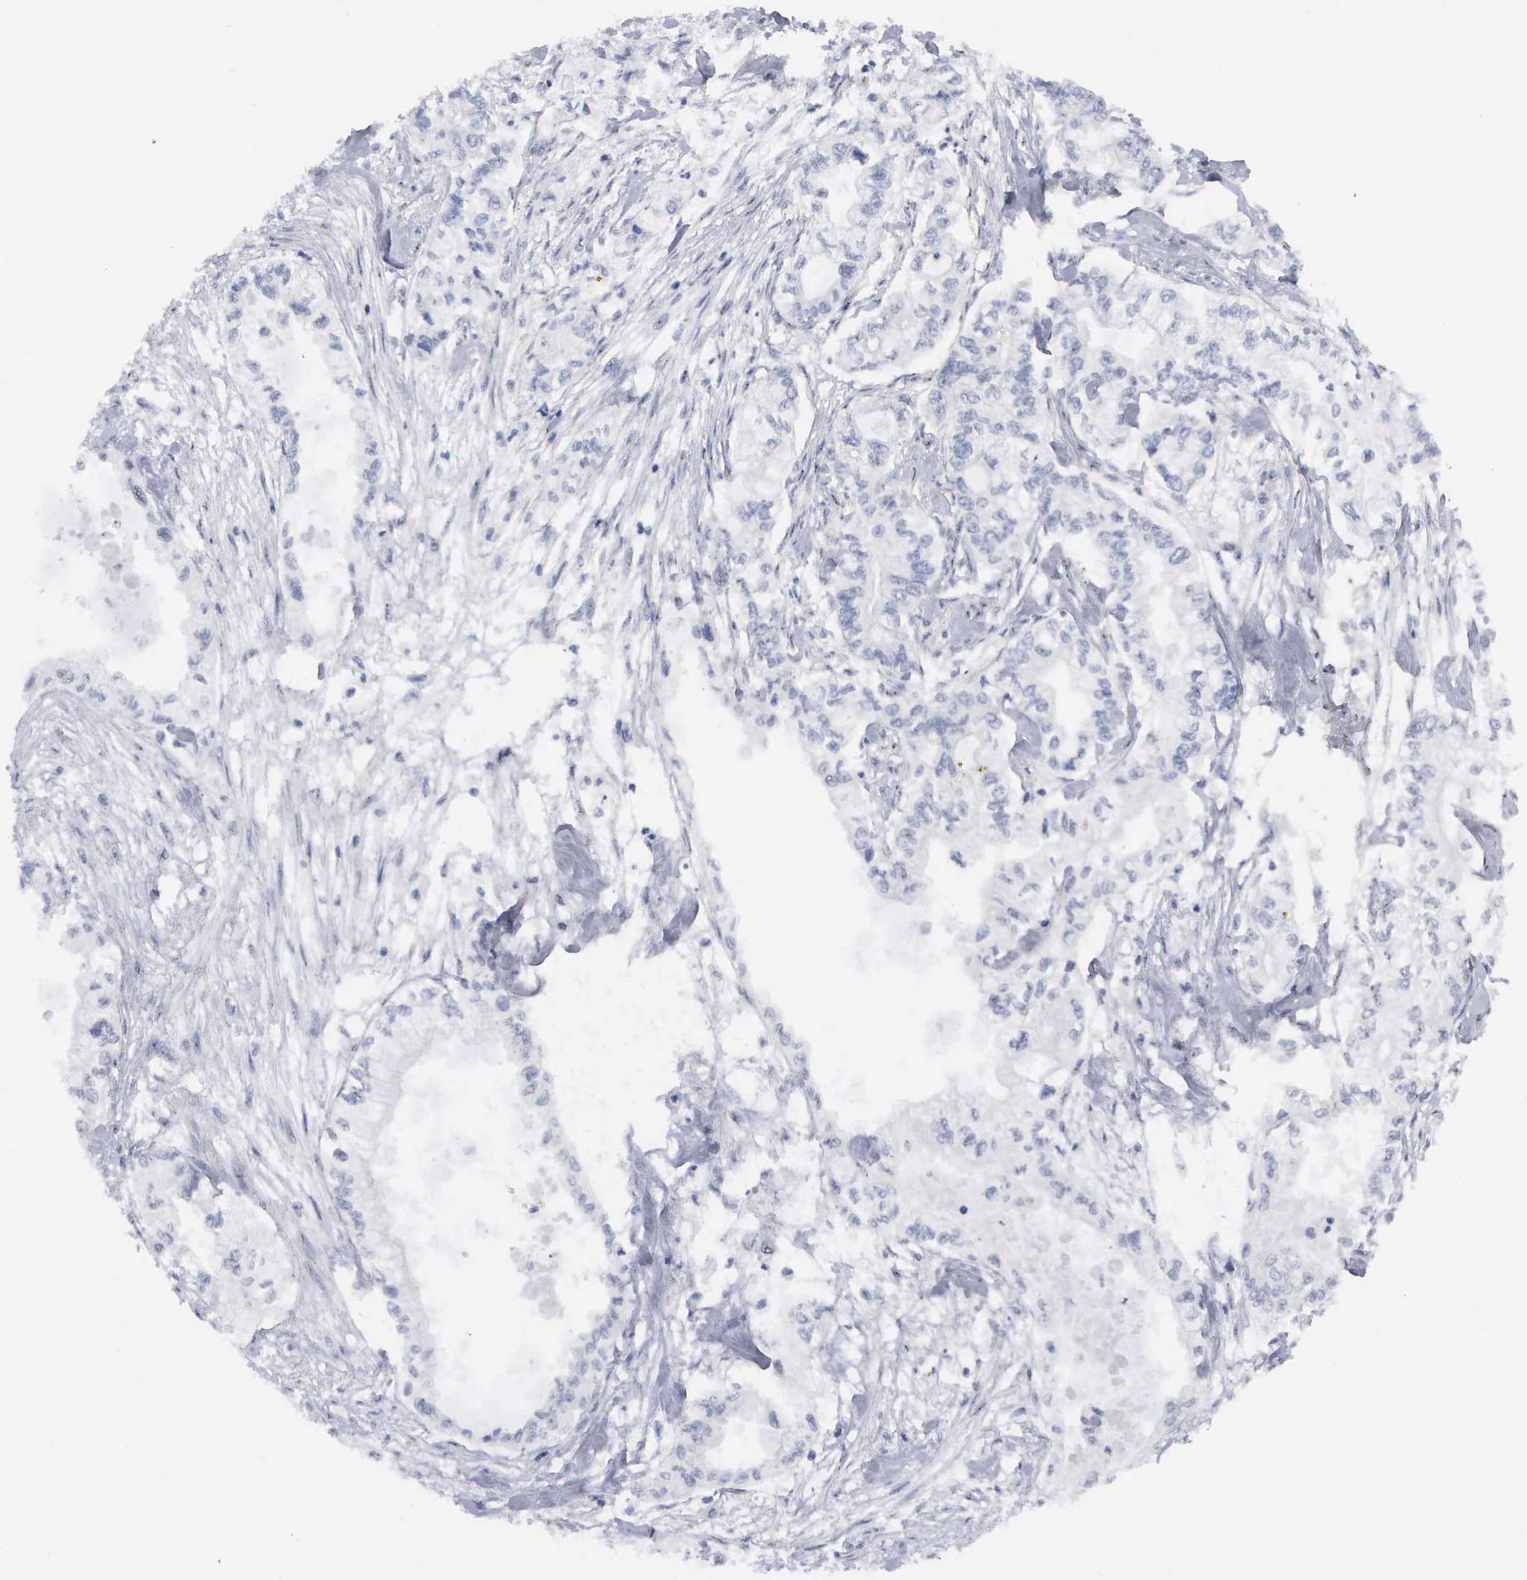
{"staining": {"intensity": "negative", "quantity": "none", "location": "none"}, "tissue": "pancreatic cancer", "cell_type": "Tumor cells", "image_type": "cancer", "snomed": [{"axis": "morphology", "description": "Adenocarcinoma, NOS"}, {"axis": "topography", "description": "Pancreas"}], "caption": "An image of human pancreatic cancer (adenocarcinoma) is negative for staining in tumor cells. Brightfield microscopy of immunohistochemistry stained with DAB (3,3'-diaminobenzidine) (brown) and hematoxylin (blue), captured at high magnification.", "gene": "ASPHD2", "patient": {"sex": "male", "age": 79}}